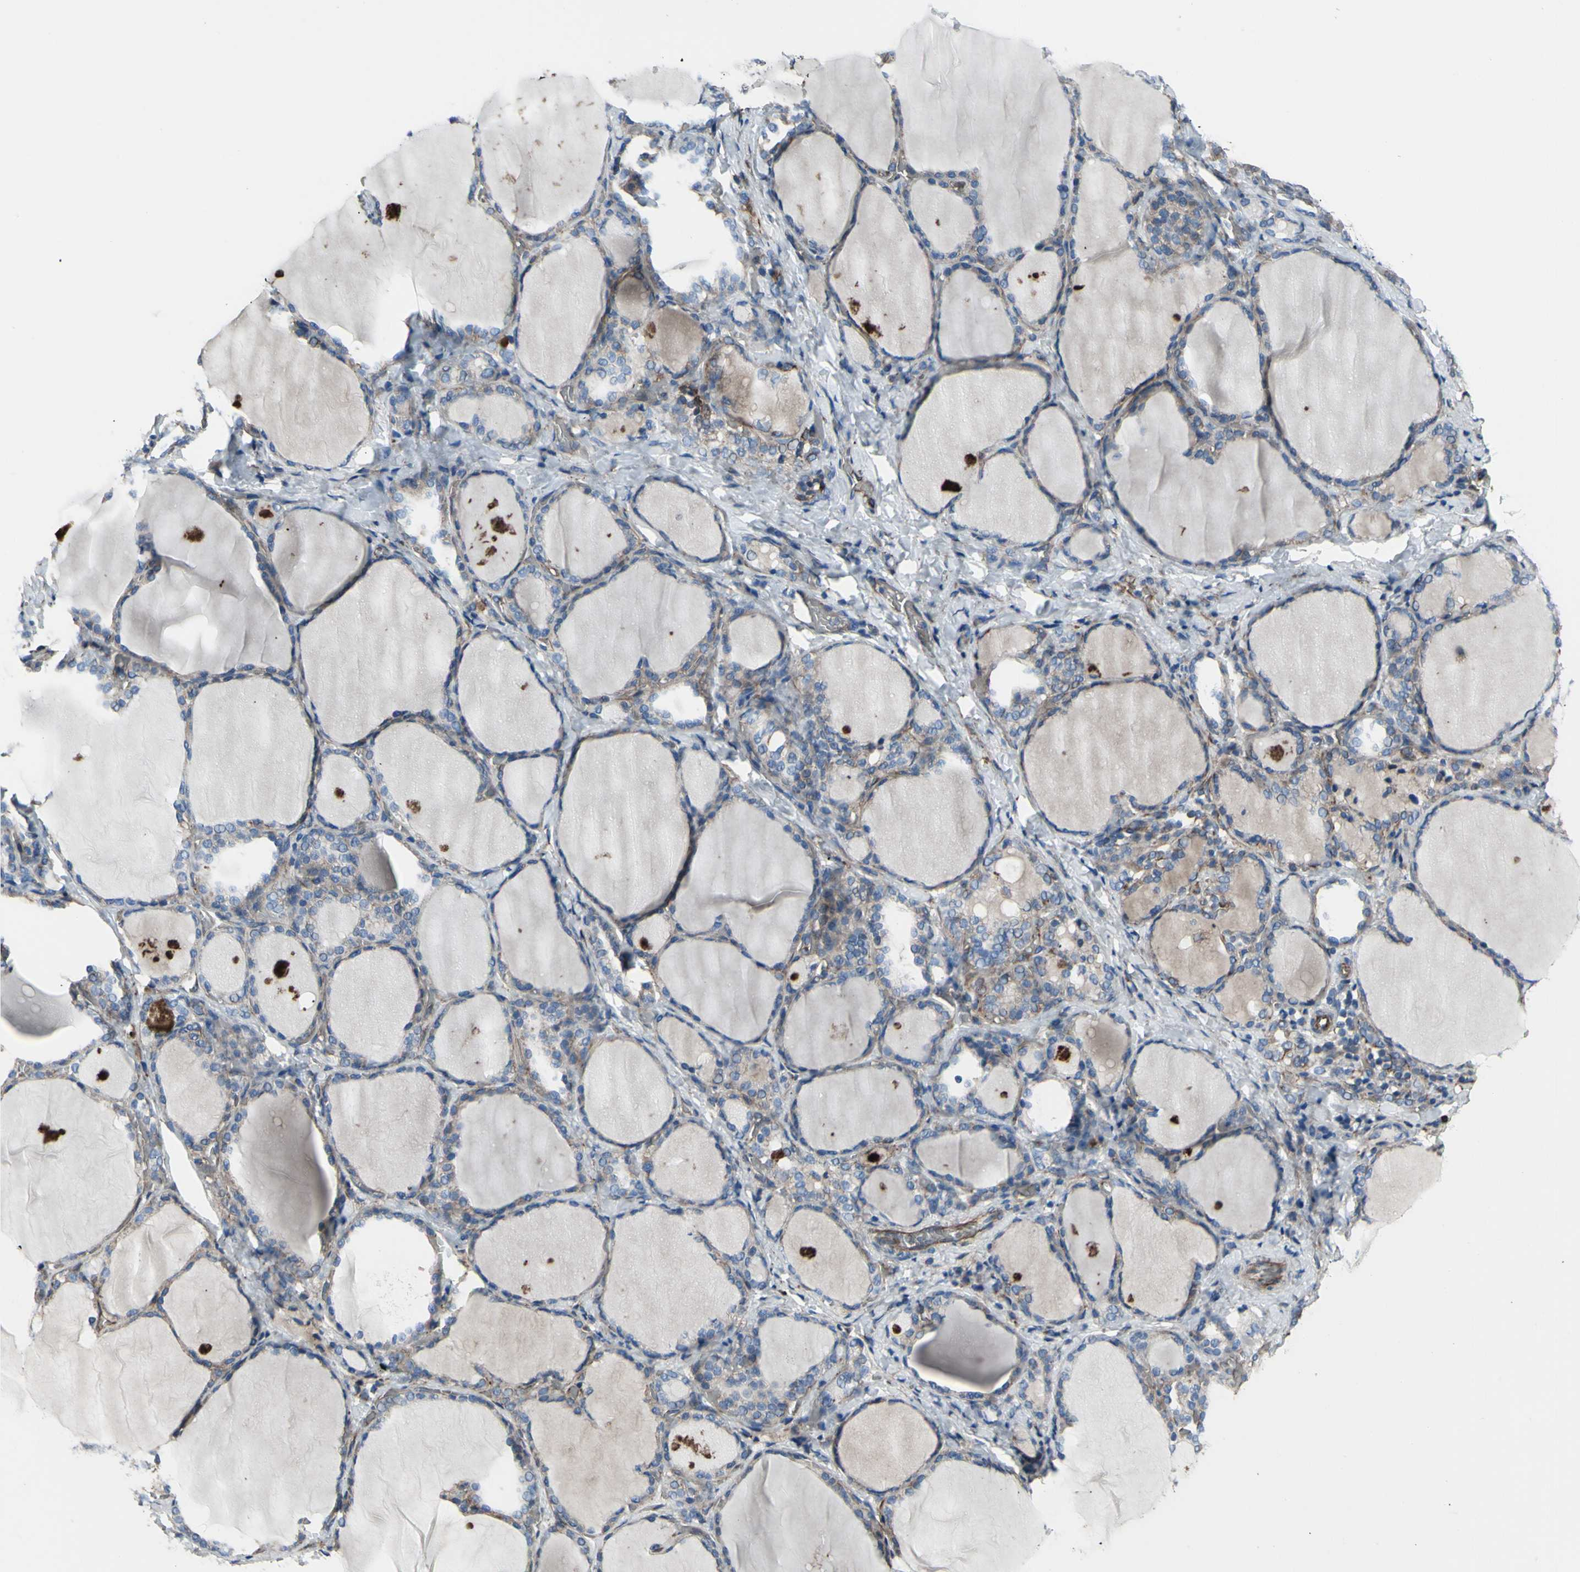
{"staining": {"intensity": "weak", "quantity": "25%-75%", "location": "cytoplasmic/membranous"}, "tissue": "thyroid gland", "cell_type": "Glandular cells", "image_type": "normal", "snomed": [{"axis": "morphology", "description": "Normal tissue, NOS"}, {"axis": "morphology", "description": "Papillary adenocarcinoma, NOS"}, {"axis": "topography", "description": "Thyroid gland"}], "caption": "Immunohistochemical staining of unremarkable thyroid gland shows low levels of weak cytoplasmic/membranous staining in about 25%-75% of glandular cells. The staining was performed using DAB (3,3'-diaminobenzidine), with brown indicating positive protein expression. Nuclei are stained blue with hematoxylin.", "gene": "EMC7", "patient": {"sex": "female", "age": 30}}